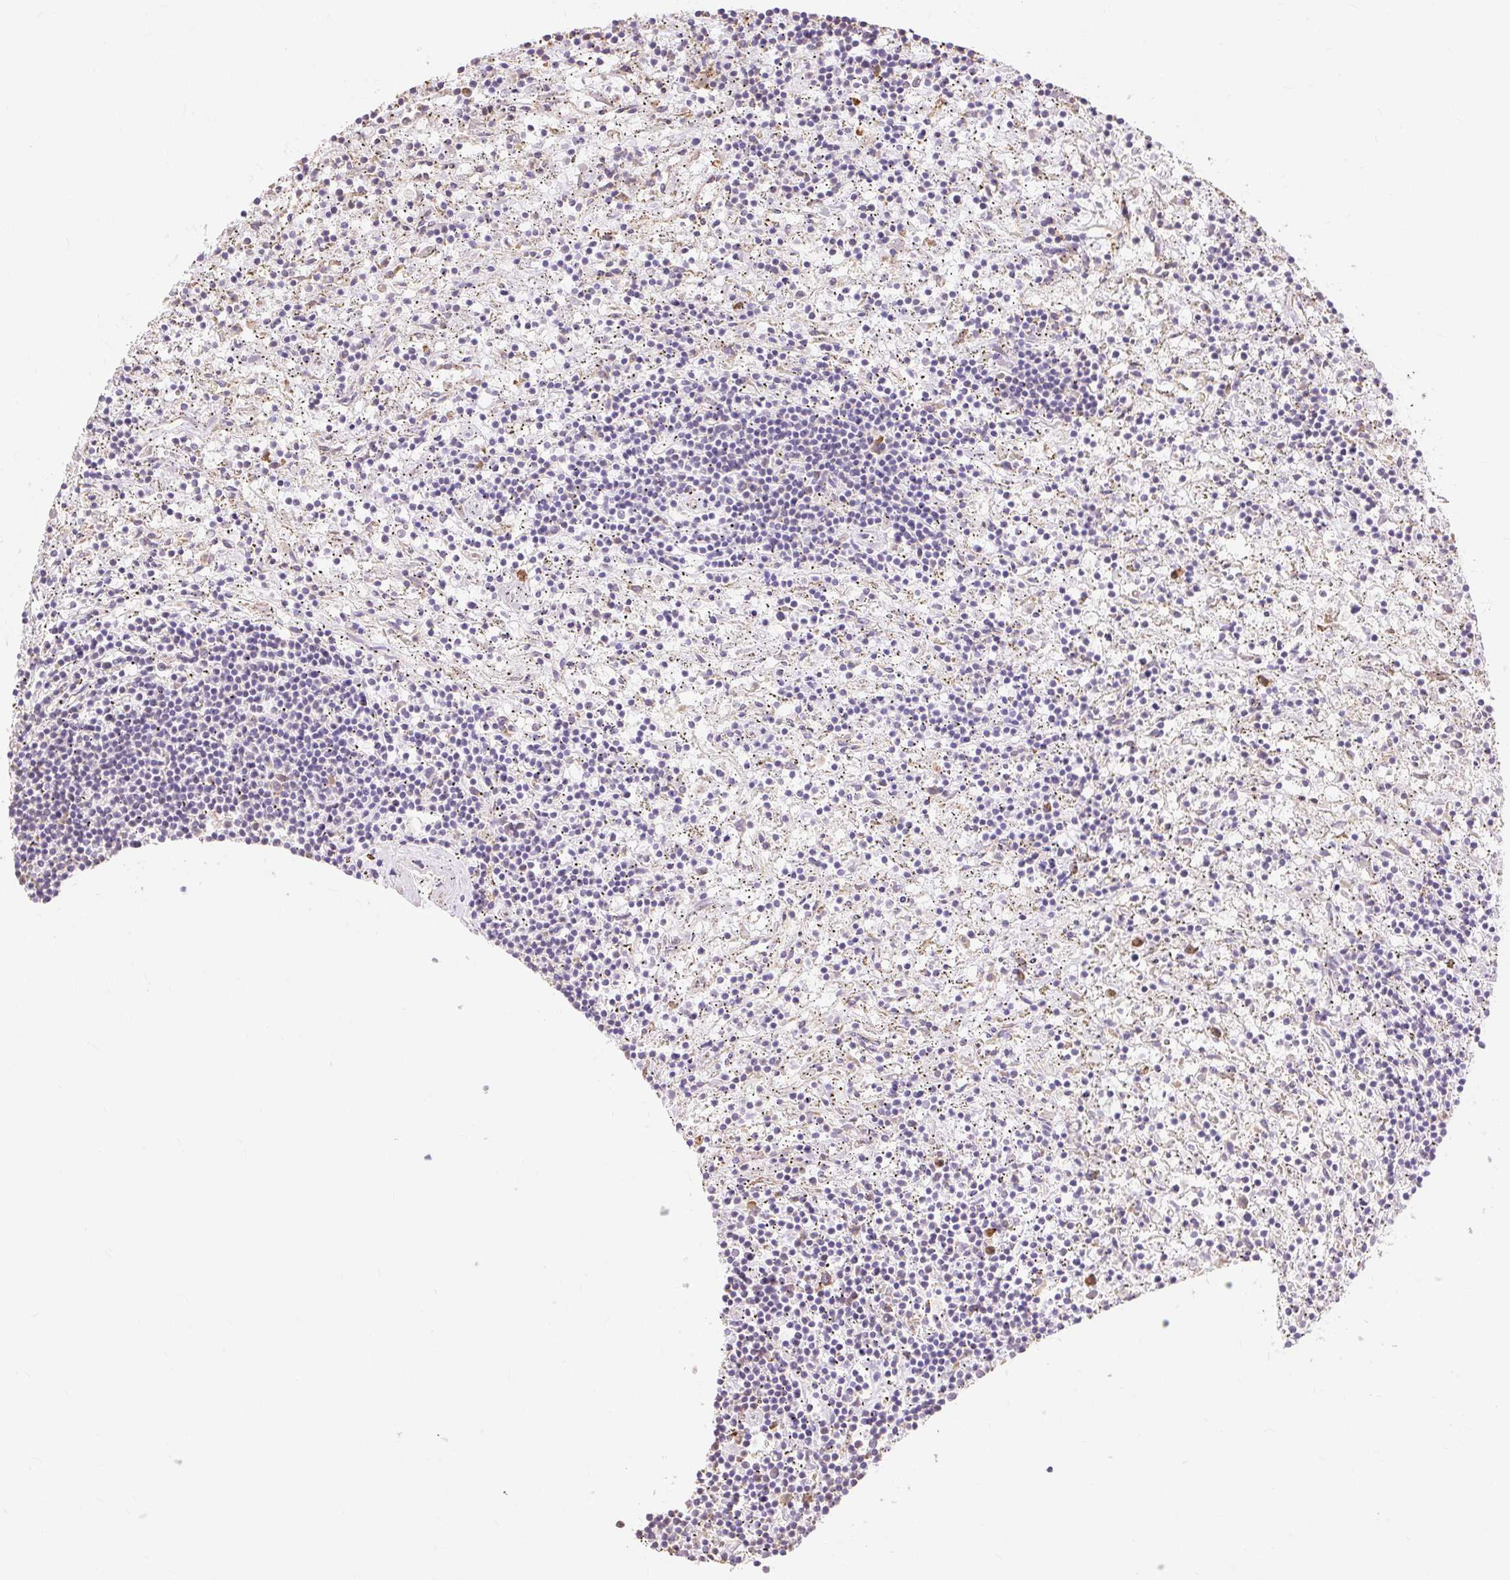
{"staining": {"intensity": "negative", "quantity": "none", "location": "none"}, "tissue": "lymphoma", "cell_type": "Tumor cells", "image_type": "cancer", "snomed": [{"axis": "morphology", "description": "Malignant lymphoma, non-Hodgkin's type, Low grade"}, {"axis": "topography", "description": "Spleen"}], "caption": "Immunohistochemistry histopathology image of neoplastic tissue: human lymphoma stained with DAB exhibits no significant protein staining in tumor cells.", "gene": "RPS17", "patient": {"sex": "male", "age": 76}}